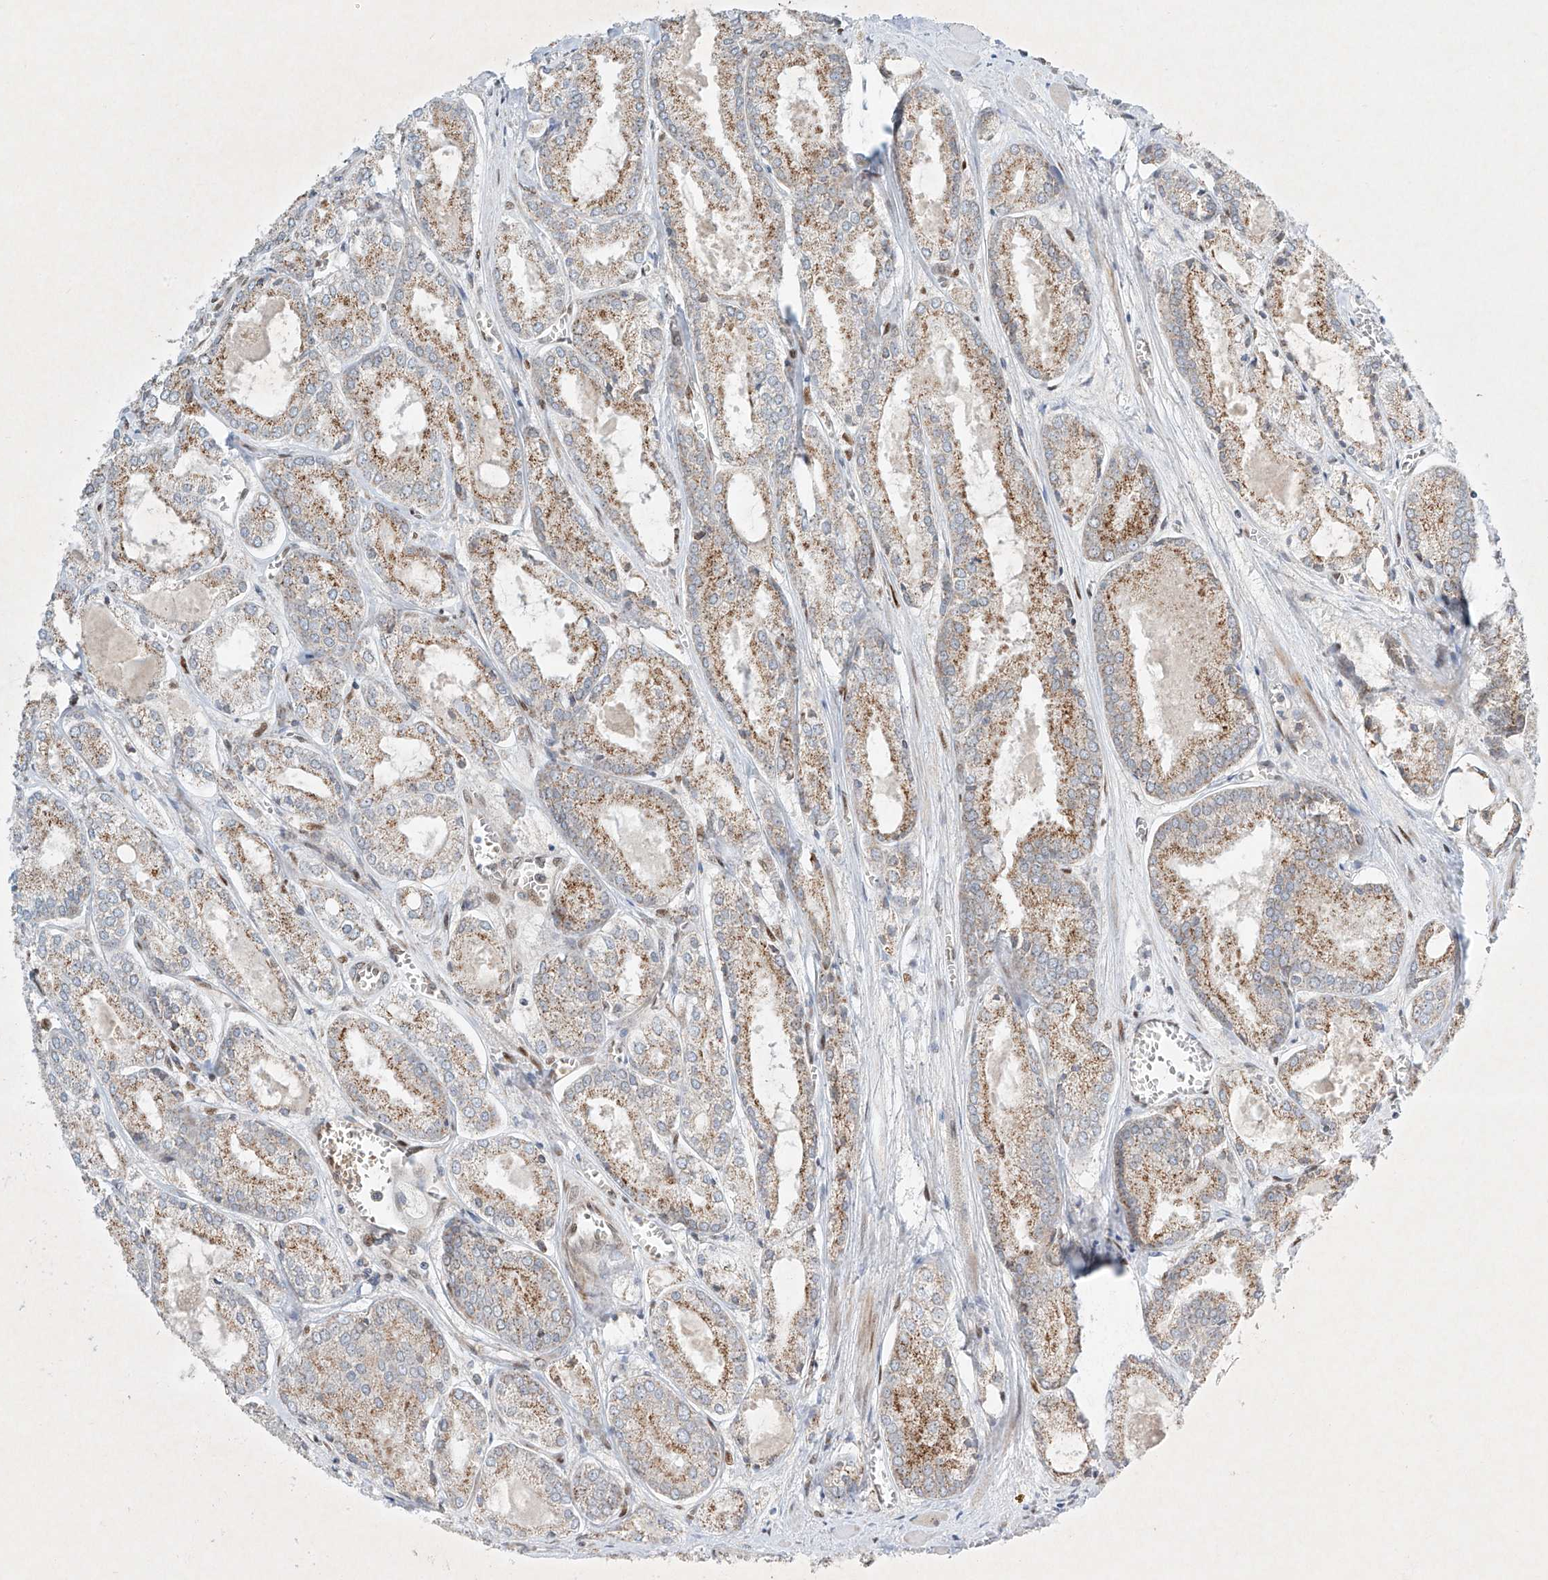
{"staining": {"intensity": "moderate", "quantity": ">75%", "location": "cytoplasmic/membranous"}, "tissue": "prostate cancer", "cell_type": "Tumor cells", "image_type": "cancer", "snomed": [{"axis": "morphology", "description": "Adenocarcinoma, Low grade"}, {"axis": "topography", "description": "Prostate"}], "caption": "This image shows immunohistochemistry (IHC) staining of prostate cancer, with medium moderate cytoplasmic/membranous staining in approximately >75% of tumor cells.", "gene": "EPG5", "patient": {"sex": "male", "age": 67}}